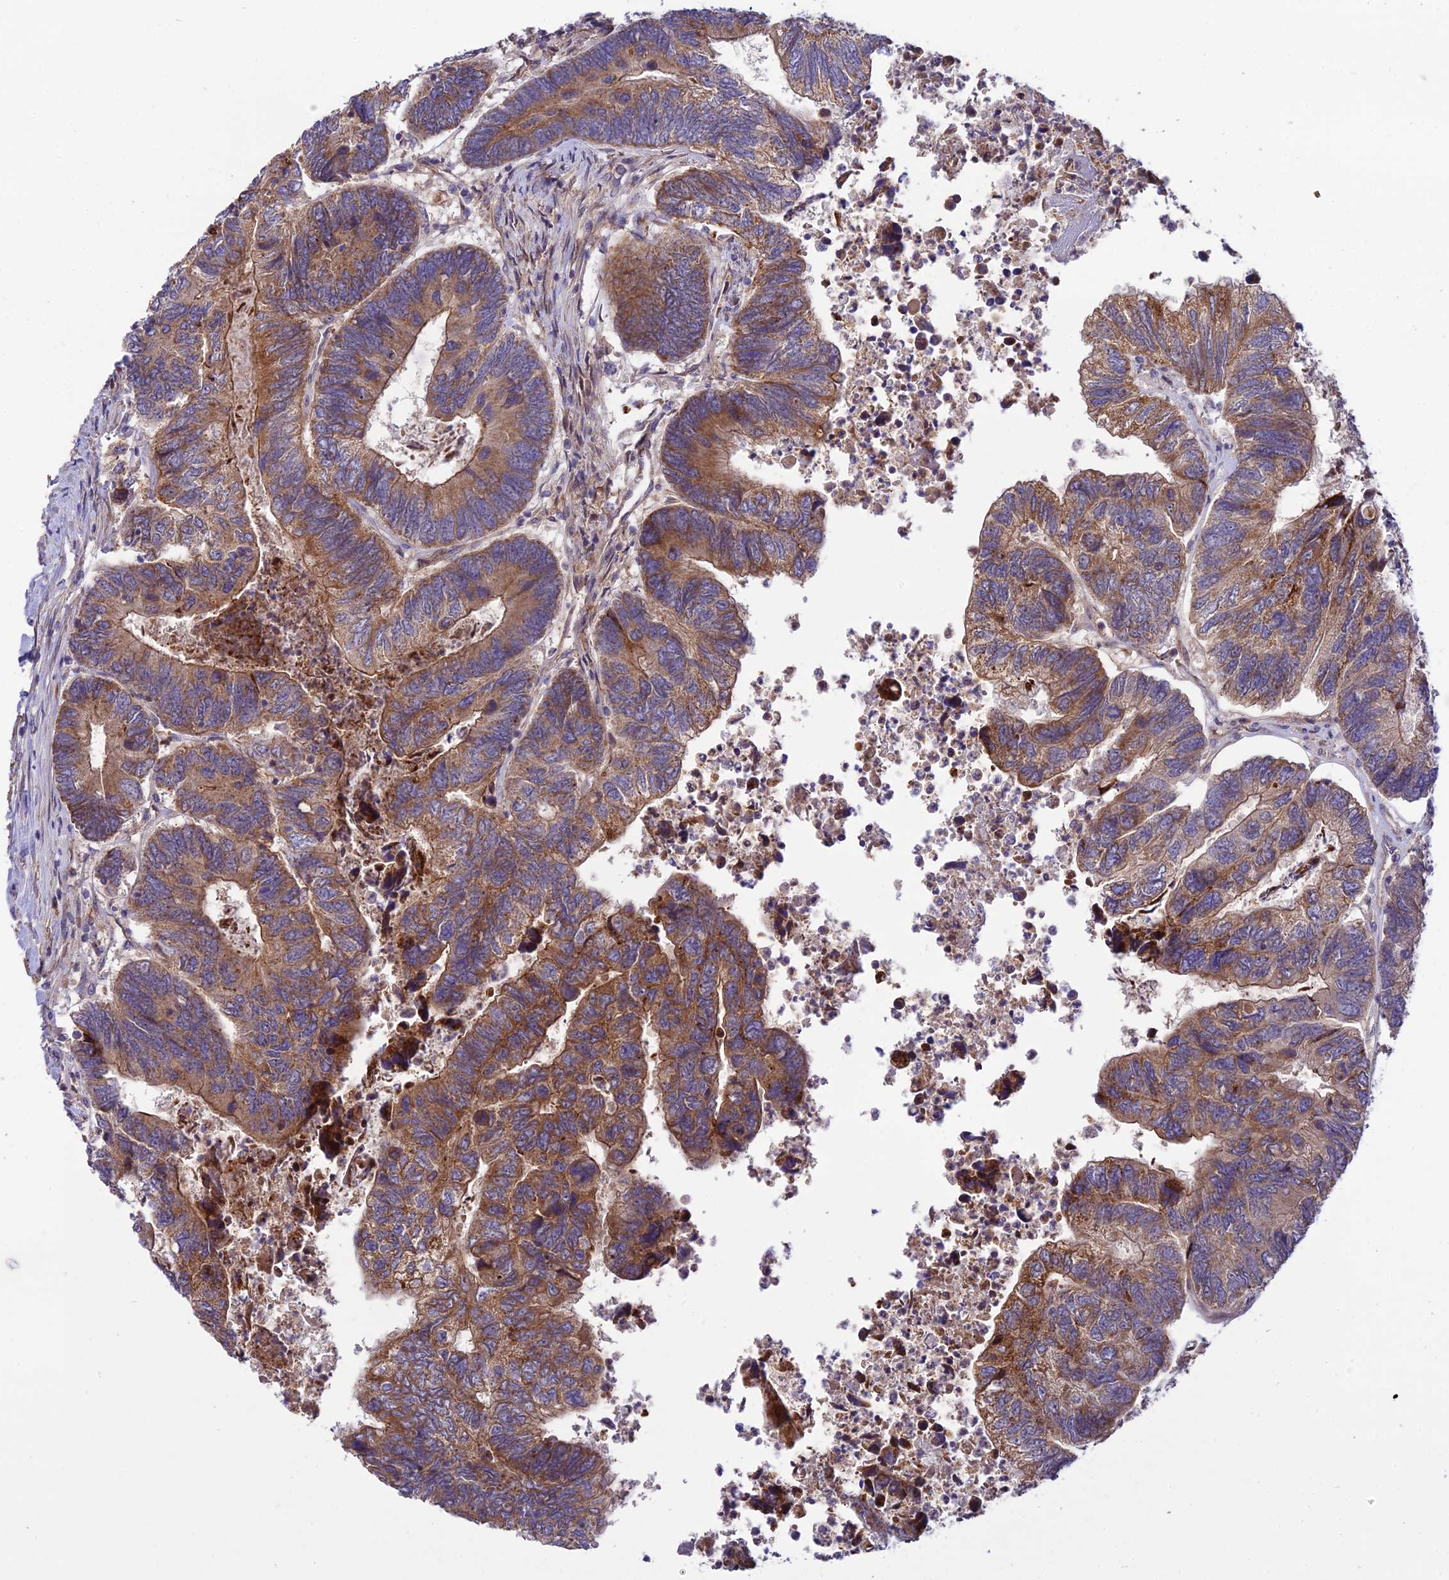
{"staining": {"intensity": "strong", "quantity": ">75%", "location": "cytoplasmic/membranous"}, "tissue": "colorectal cancer", "cell_type": "Tumor cells", "image_type": "cancer", "snomed": [{"axis": "morphology", "description": "Adenocarcinoma, NOS"}, {"axis": "topography", "description": "Colon"}], "caption": "Immunohistochemical staining of human colorectal adenocarcinoma exhibits high levels of strong cytoplasmic/membranous protein expression in about >75% of tumor cells.", "gene": "TRIM43B", "patient": {"sex": "female", "age": 67}}